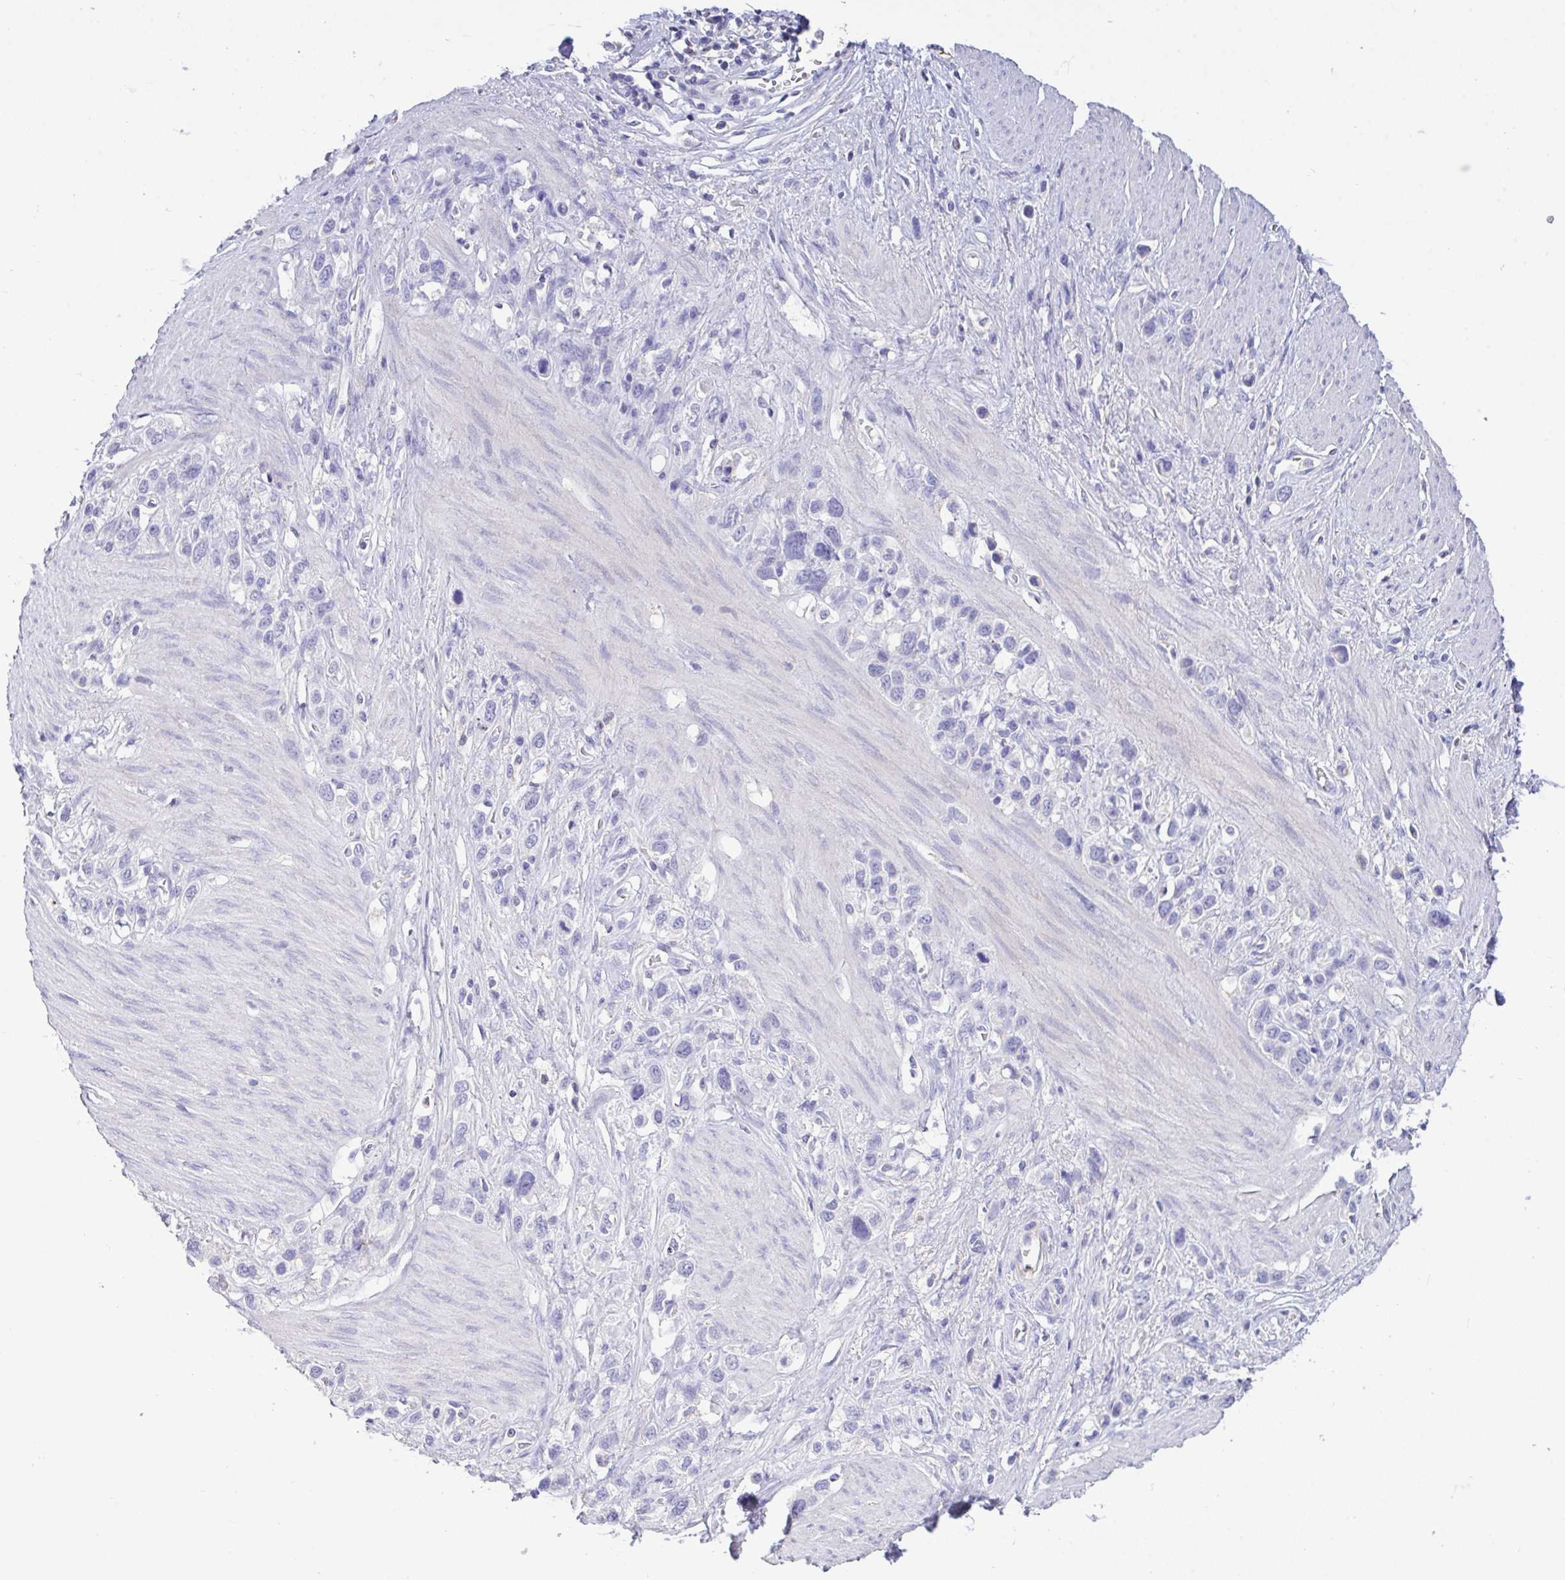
{"staining": {"intensity": "negative", "quantity": "none", "location": "none"}, "tissue": "stomach cancer", "cell_type": "Tumor cells", "image_type": "cancer", "snomed": [{"axis": "morphology", "description": "Adenocarcinoma, NOS"}, {"axis": "topography", "description": "Stomach"}], "caption": "High magnification brightfield microscopy of stomach cancer (adenocarcinoma) stained with DAB (brown) and counterstained with hematoxylin (blue): tumor cells show no significant expression. (IHC, brightfield microscopy, high magnification).", "gene": "CA10", "patient": {"sex": "female", "age": 65}}